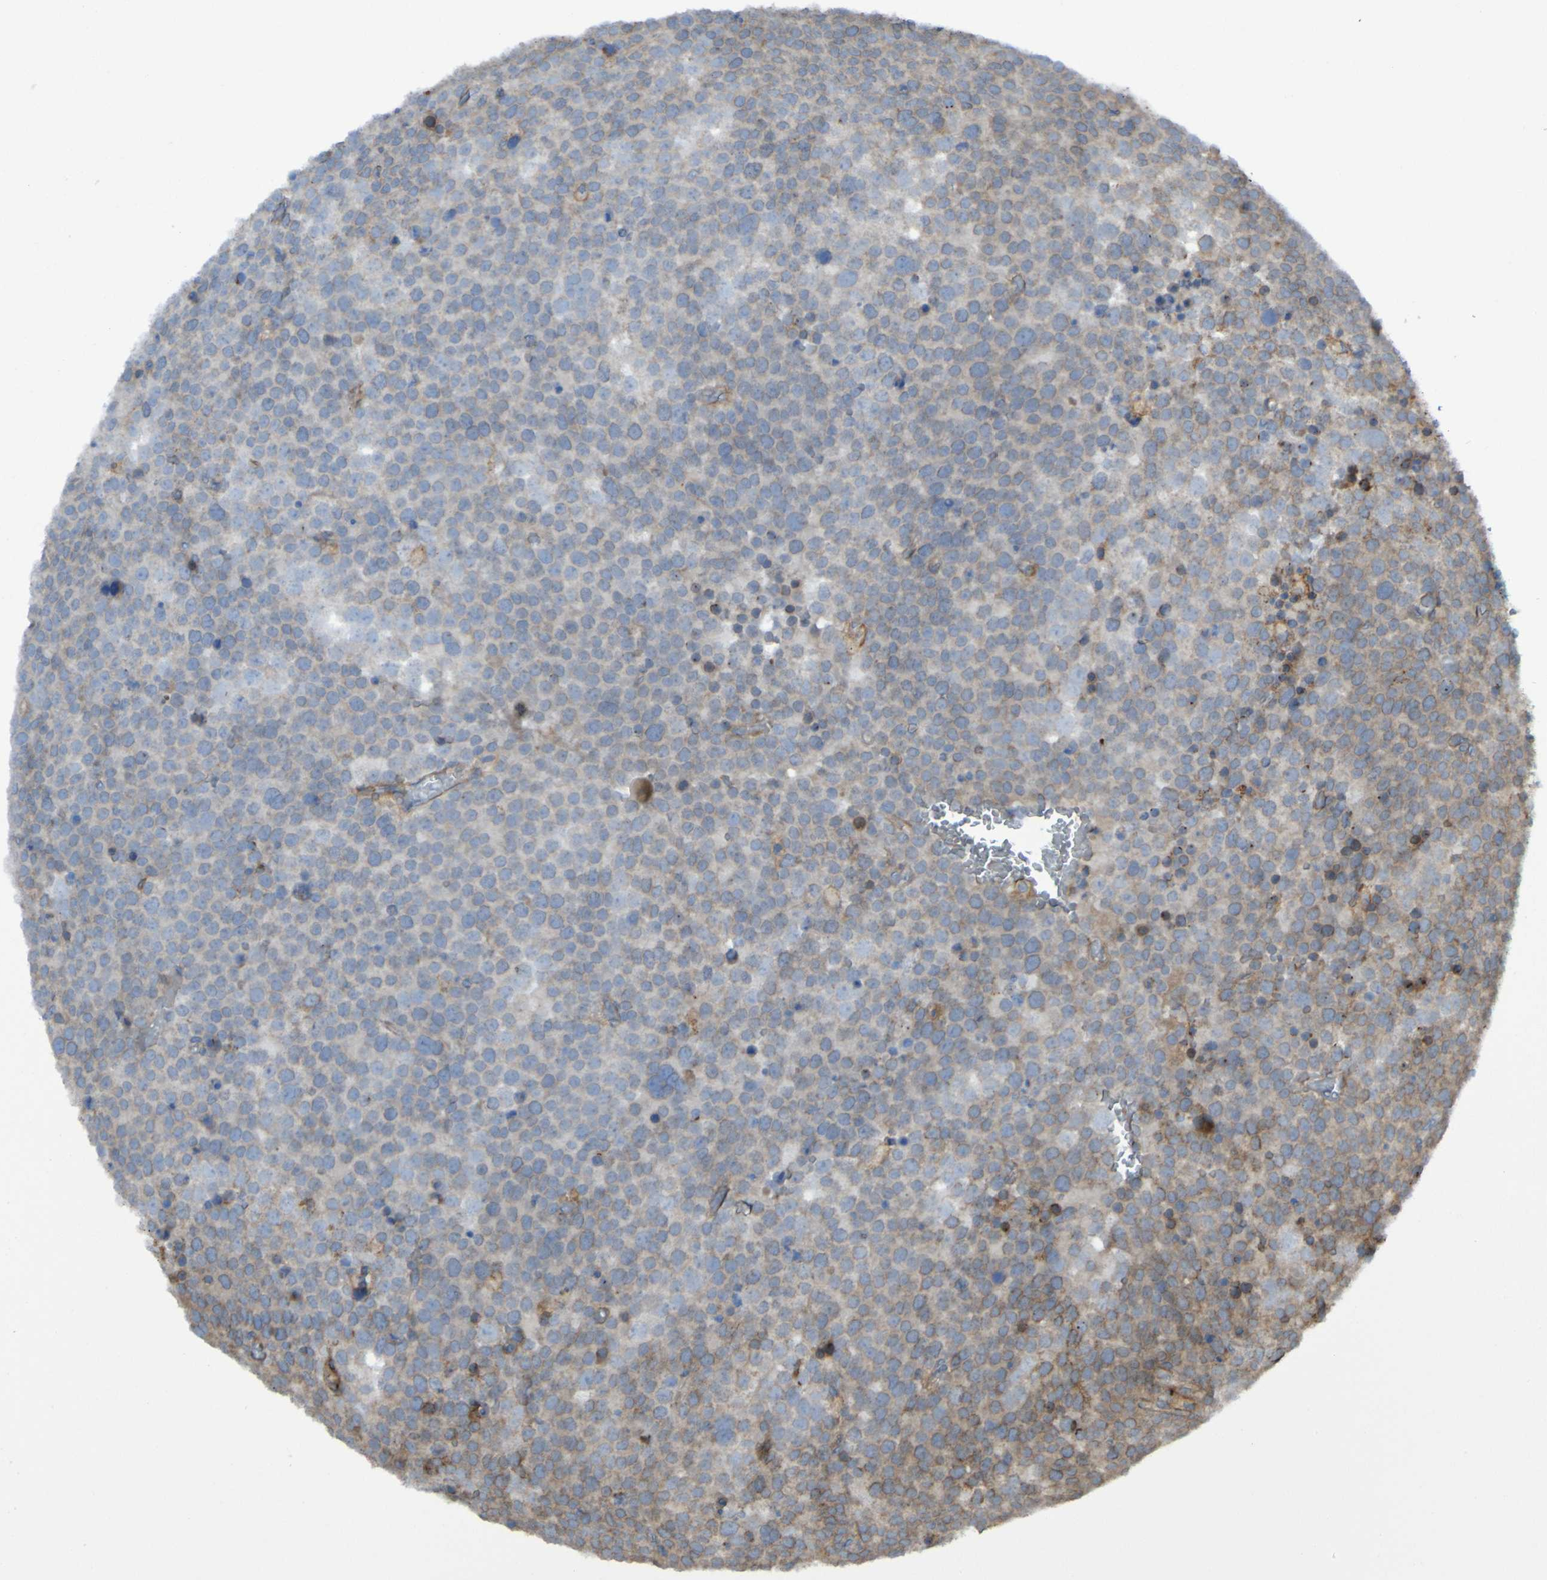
{"staining": {"intensity": "moderate", "quantity": "<25%", "location": "cytoplasmic/membranous,nuclear"}, "tissue": "testis cancer", "cell_type": "Tumor cells", "image_type": "cancer", "snomed": [{"axis": "morphology", "description": "Seminoma, NOS"}, {"axis": "topography", "description": "Testis"}], "caption": "The immunohistochemical stain highlights moderate cytoplasmic/membranous and nuclear expression in tumor cells of testis cancer tissue.", "gene": "PDGFB", "patient": {"sex": "male", "age": 71}}